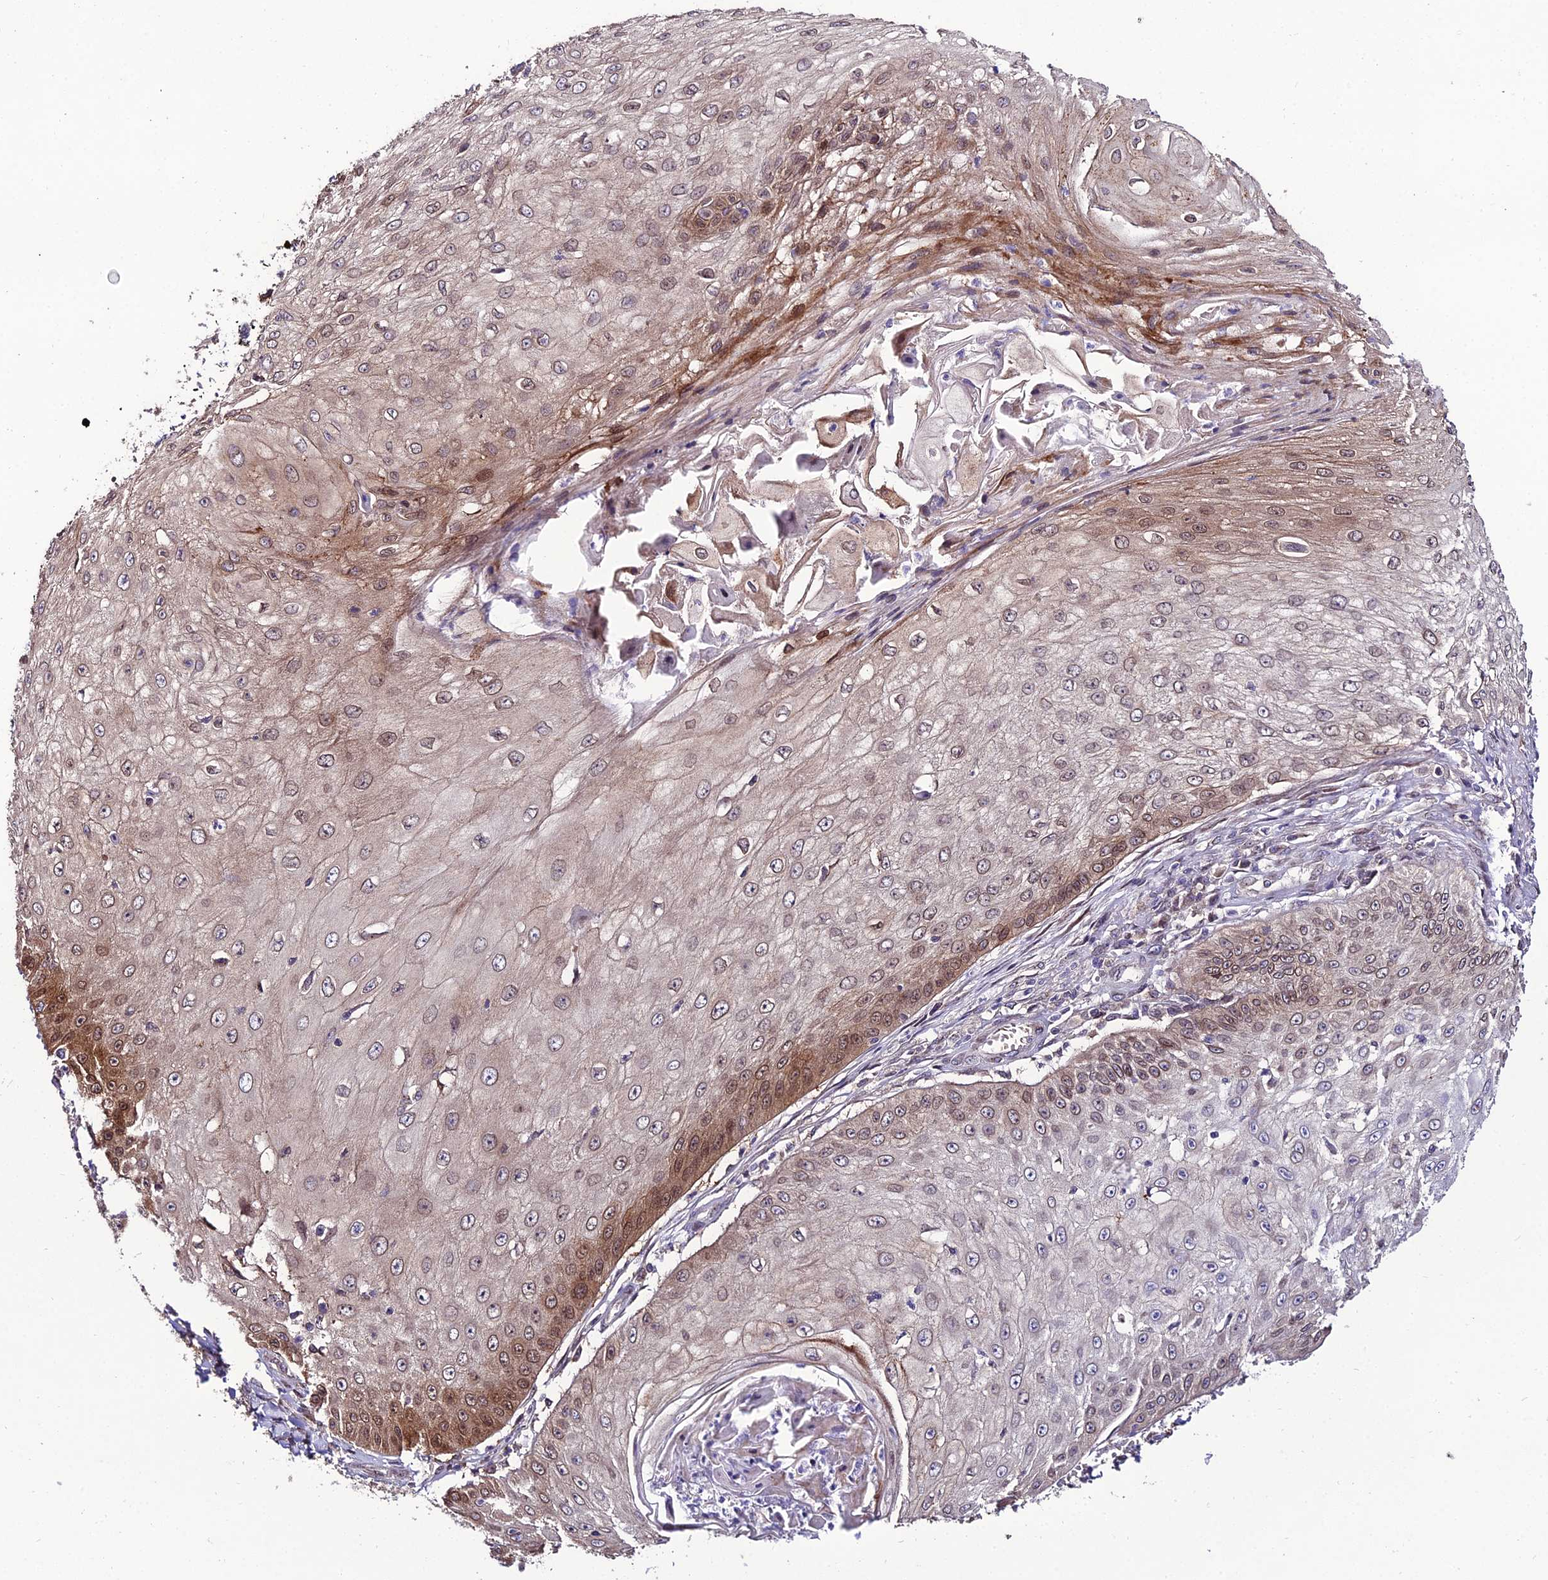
{"staining": {"intensity": "moderate", "quantity": "25%-75%", "location": "cytoplasmic/membranous,nuclear"}, "tissue": "skin cancer", "cell_type": "Tumor cells", "image_type": "cancer", "snomed": [{"axis": "morphology", "description": "Squamous cell carcinoma, NOS"}, {"axis": "topography", "description": "Skin"}], "caption": "The immunohistochemical stain highlights moderate cytoplasmic/membranous and nuclear positivity in tumor cells of skin squamous cell carcinoma tissue.", "gene": "DDX19A", "patient": {"sex": "male", "age": 70}}